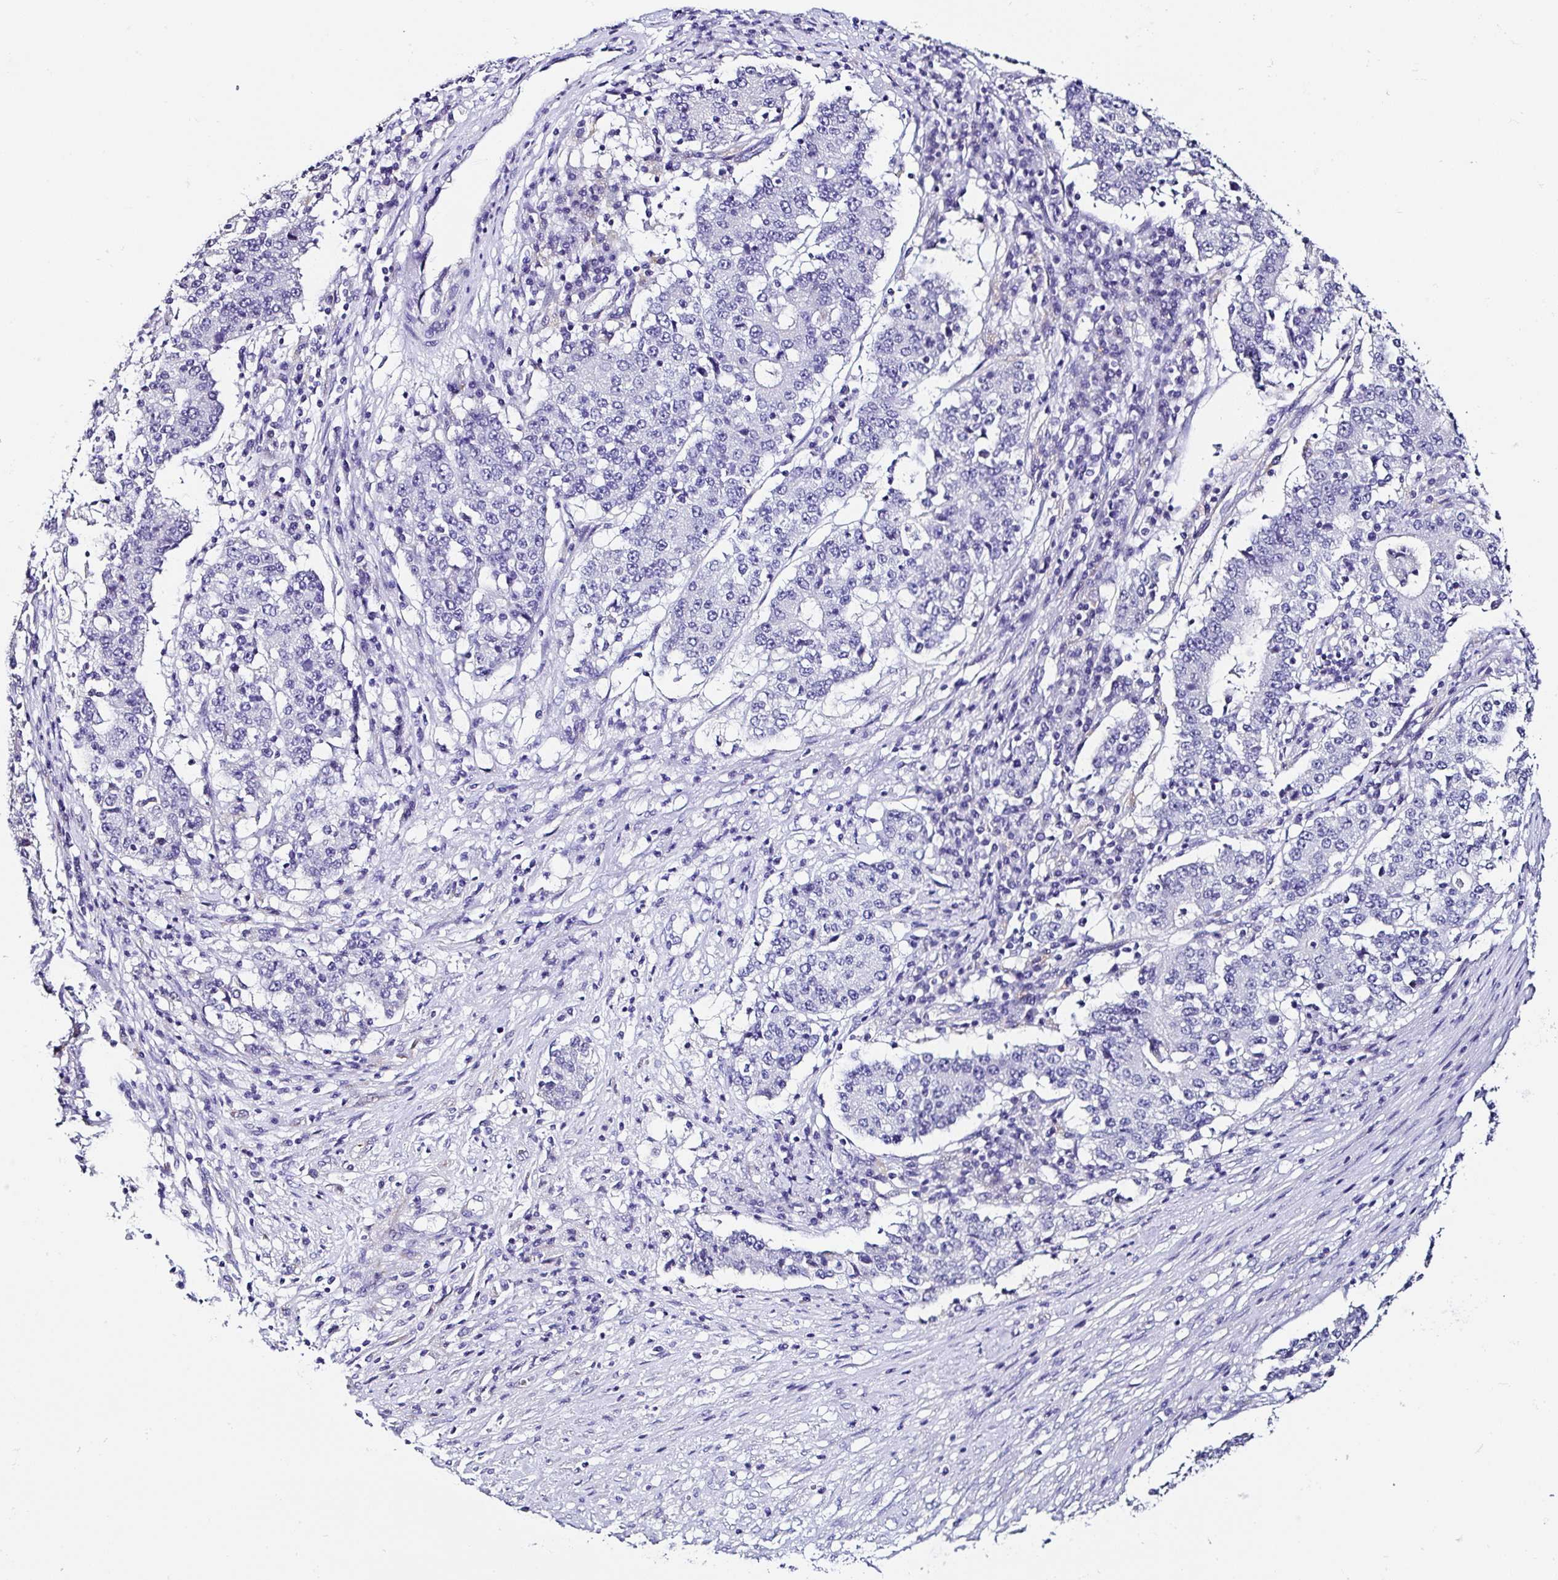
{"staining": {"intensity": "negative", "quantity": "none", "location": "none"}, "tissue": "stomach cancer", "cell_type": "Tumor cells", "image_type": "cancer", "snomed": [{"axis": "morphology", "description": "Adenocarcinoma, NOS"}, {"axis": "topography", "description": "Stomach"}], "caption": "Immunohistochemistry (IHC) micrograph of neoplastic tissue: stomach cancer stained with DAB reveals no significant protein staining in tumor cells. (Immunohistochemistry (IHC), brightfield microscopy, high magnification).", "gene": "TMPRSS11E", "patient": {"sex": "male", "age": 59}}